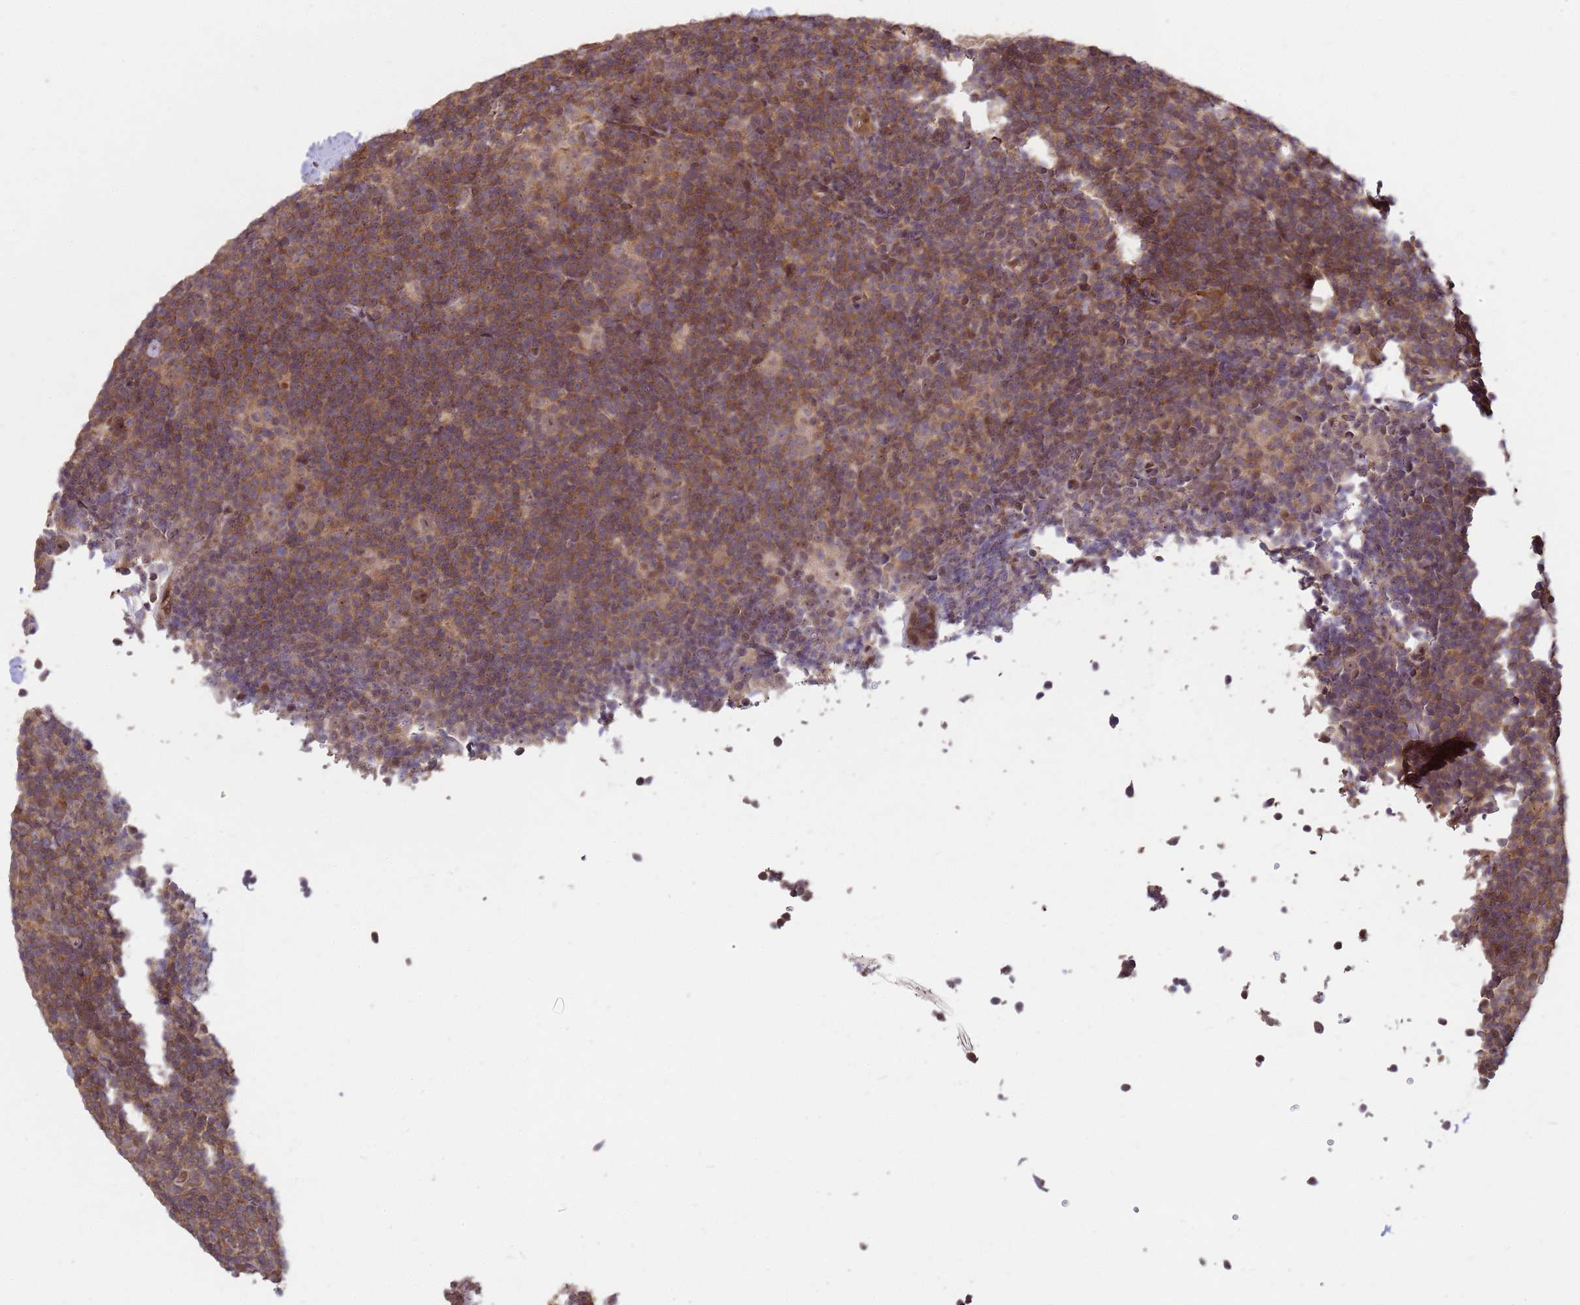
{"staining": {"intensity": "moderate", "quantity": ">75%", "location": "cytoplasmic/membranous,nuclear"}, "tissue": "lymphoma", "cell_type": "Tumor cells", "image_type": "cancer", "snomed": [{"axis": "morphology", "description": "Hodgkin's disease, NOS"}, {"axis": "topography", "description": "Lymph node"}], "caption": "Protein analysis of Hodgkin's disease tissue demonstrates moderate cytoplasmic/membranous and nuclear expression in approximately >75% of tumor cells. (Stains: DAB in brown, nuclei in blue, Microscopy: brightfield microscopy at high magnification).", "gene": "CRBN", "patient": {"sex": "female", "age": 57}}